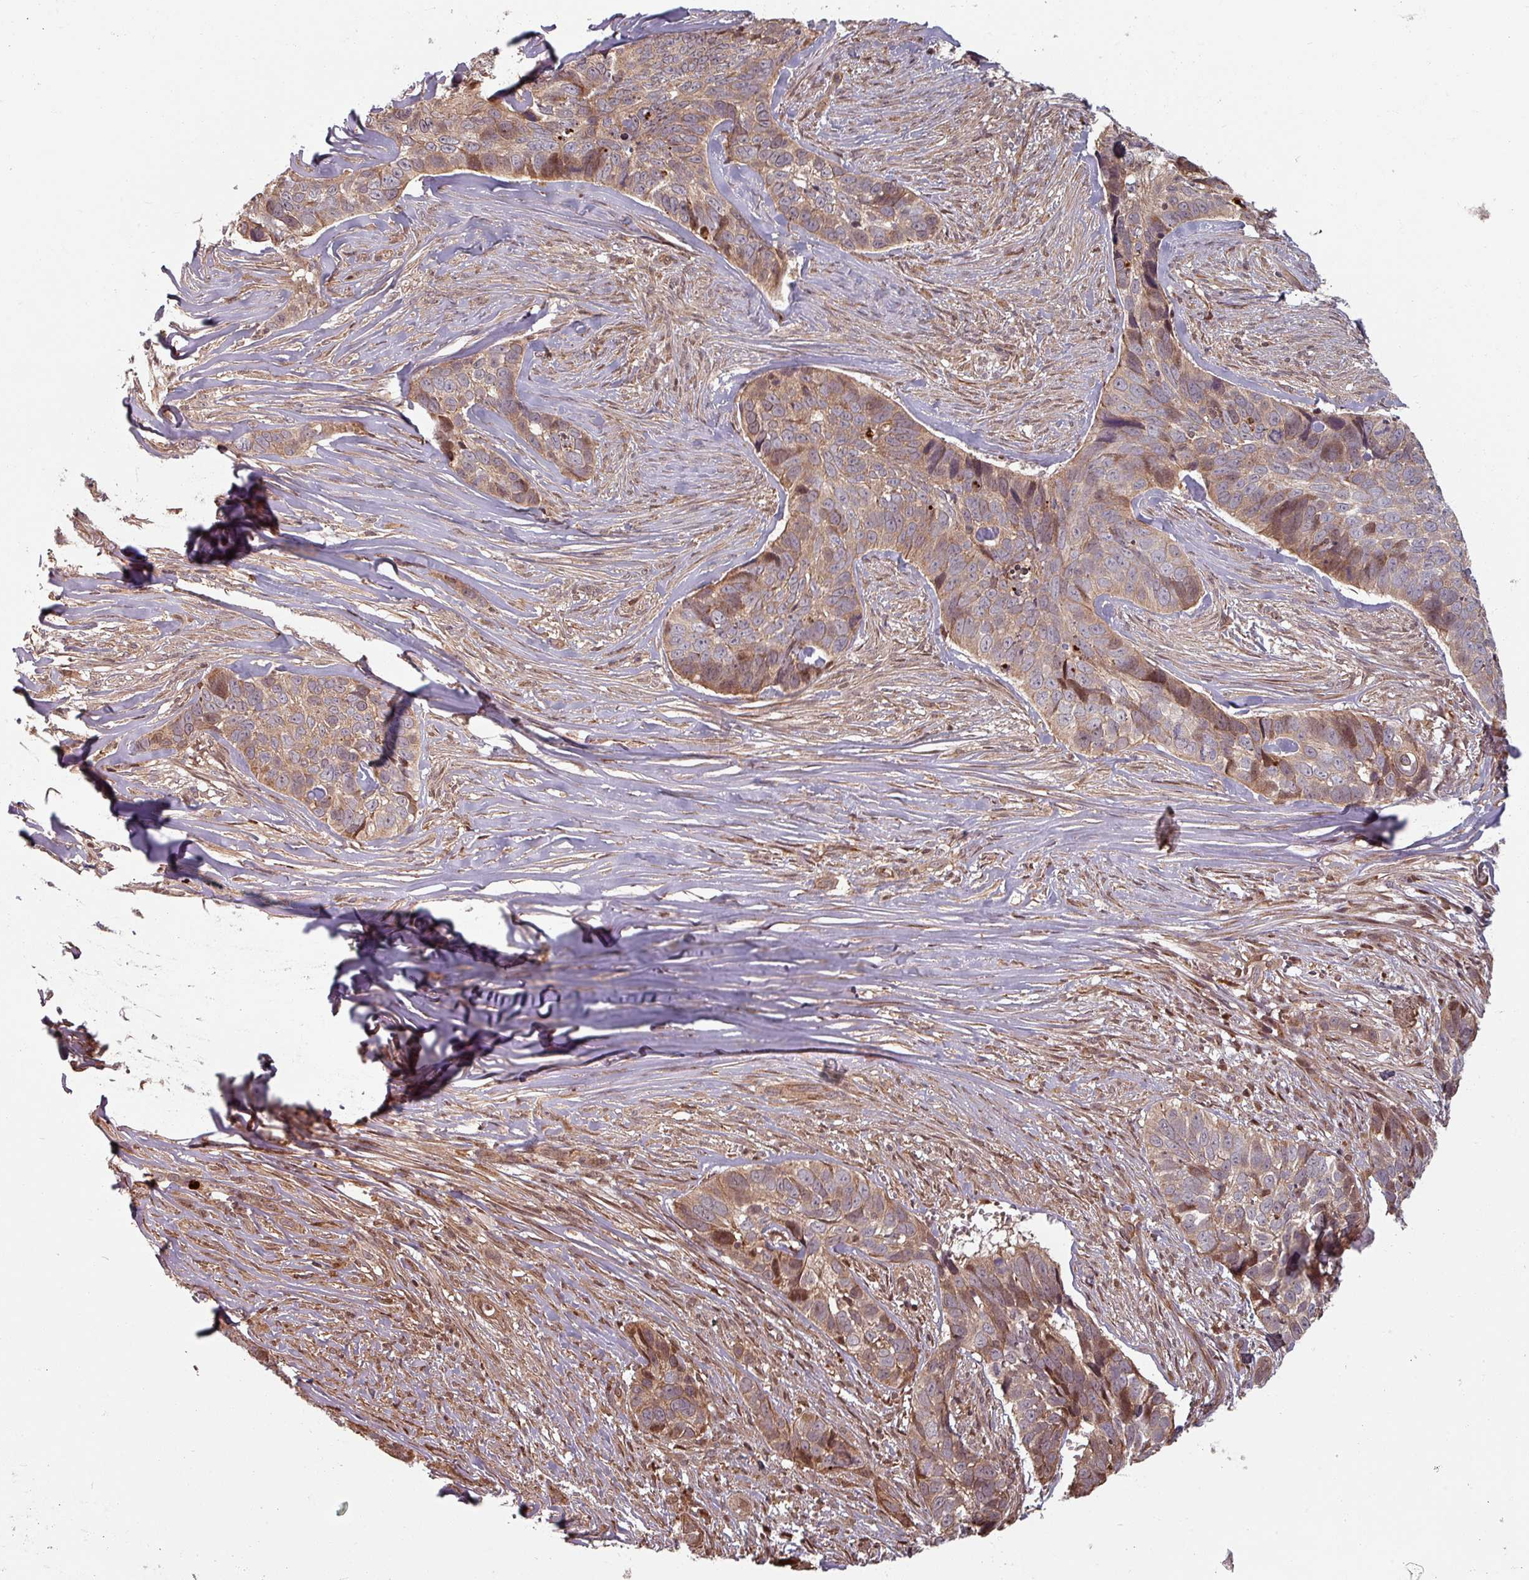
{"staining": {"intensity": "moderate", "quantity": "25%-75%", "location": "cytoplasmic/membranous,nuclear"}, "tissue": "skin cancer", "cell_type": "Tumor cells", "image_type": "cancer", "snomed": [{"axis": "morphology", "description": "Basal cell carcinoma"}, {"axis": "topography", "description": "Skin"}], "caption": "Immunohistochemistry staining of skin cancer, which demonstrates medium levels of moderate cytoplasmic/membranous and nuclear staining in approximately 25%-75% of tumor cells indicating moderate cytoplasmic/membranous and nuclear protein positivity. The staining was performed using DAB (brown) for protein detection and nuclei were counterstained in hematoxylin (blue).", "gene": "EID1", "patient": {"sex": "female", "age": 82}}